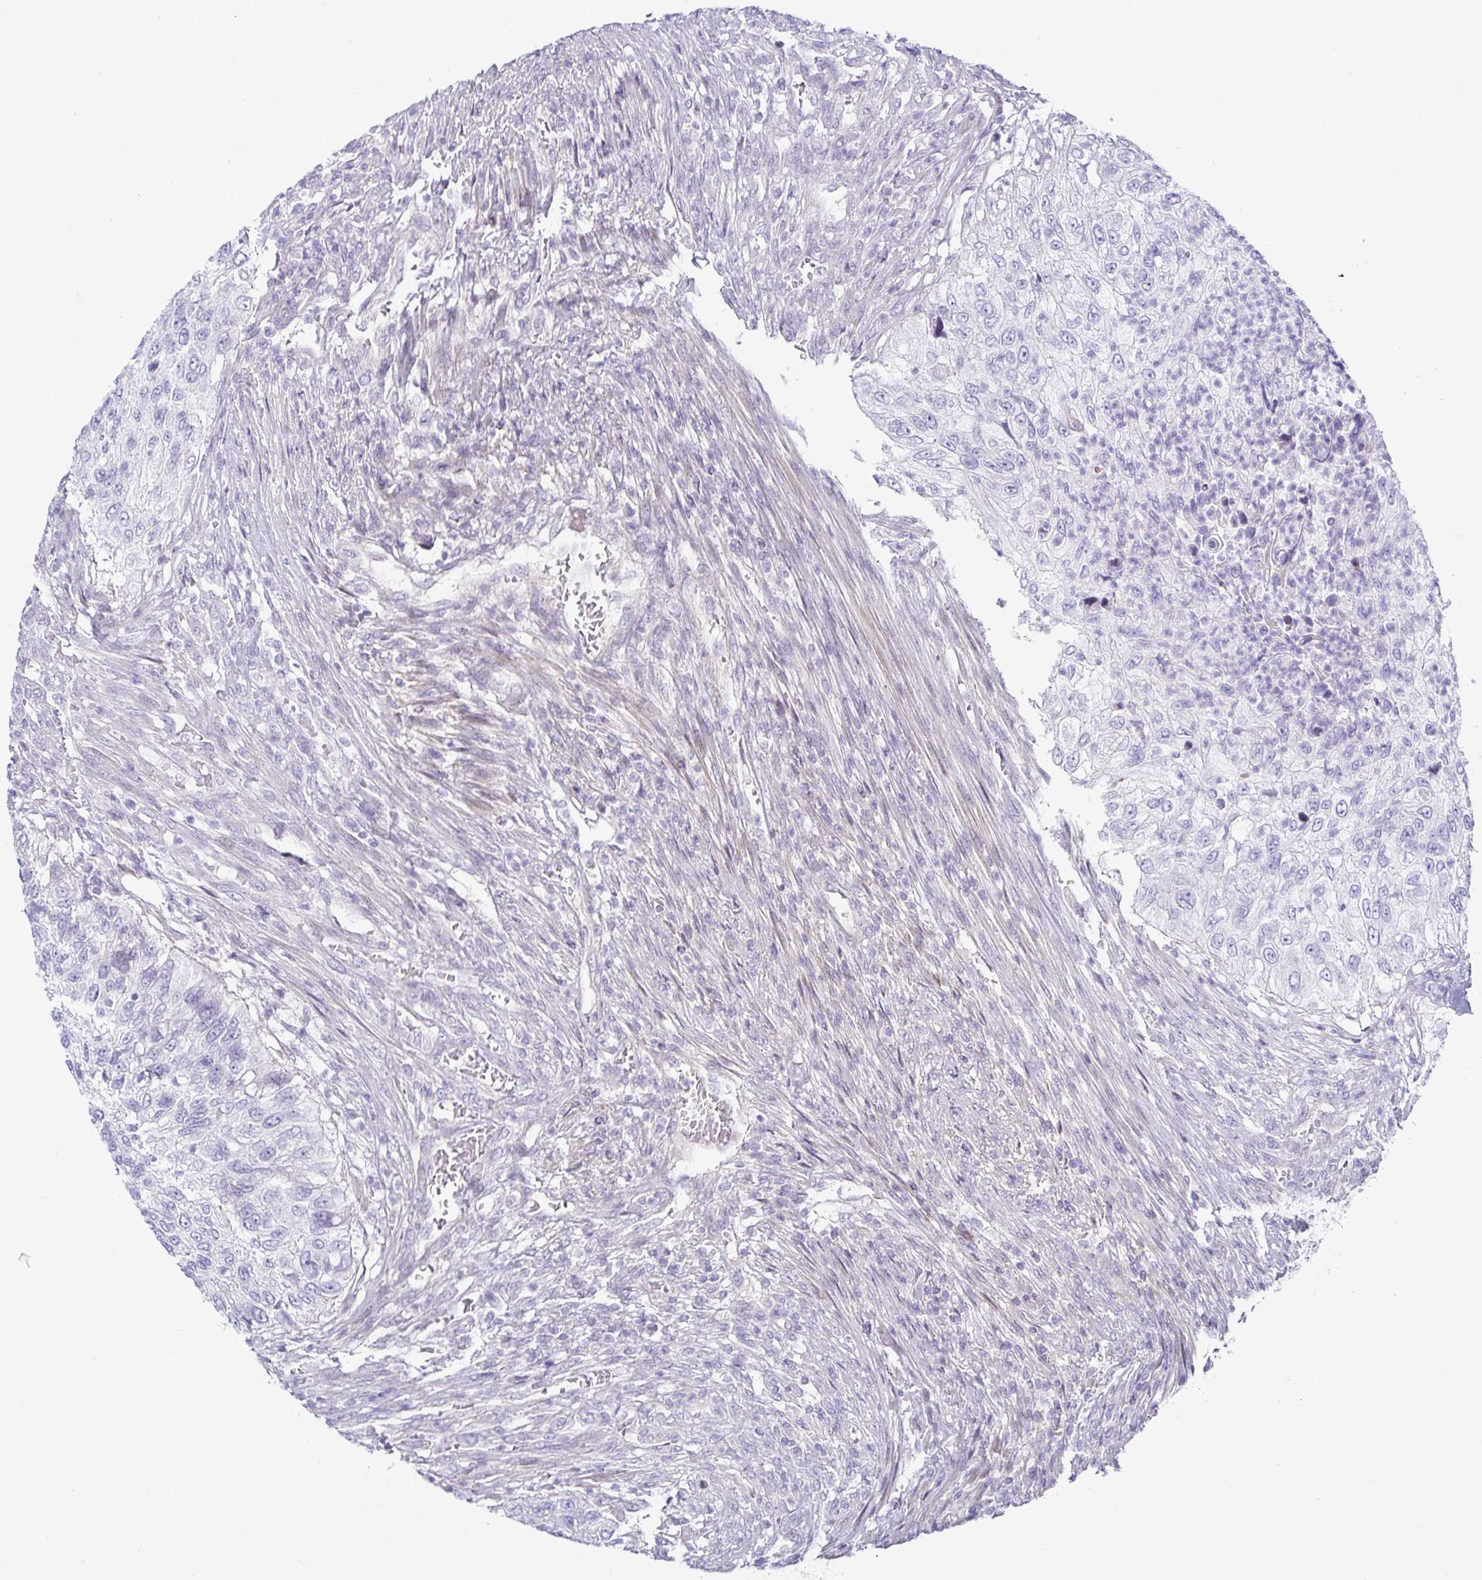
{"staining": {"intensity": "negative", "quantity": "none", "location": "none"}, "tissue": "urothelial cancer", "cell_type": "Tumor cells", "image_type": "cancer", "snomed": [{"axis": "morphology", "description": "Urothelial carcinoma, High grade"}, {"axis": "topography", "description": "Urinary bladder"}], "caption": "High power microscopy micrograph of an immunohistochemistry (IHC) micrograph of urothelial carcinoma (high-grade), revealing no significant expression in tumor cells.", "gene": "SPAG4", "patient": {"sex": "female", "age": 60}}